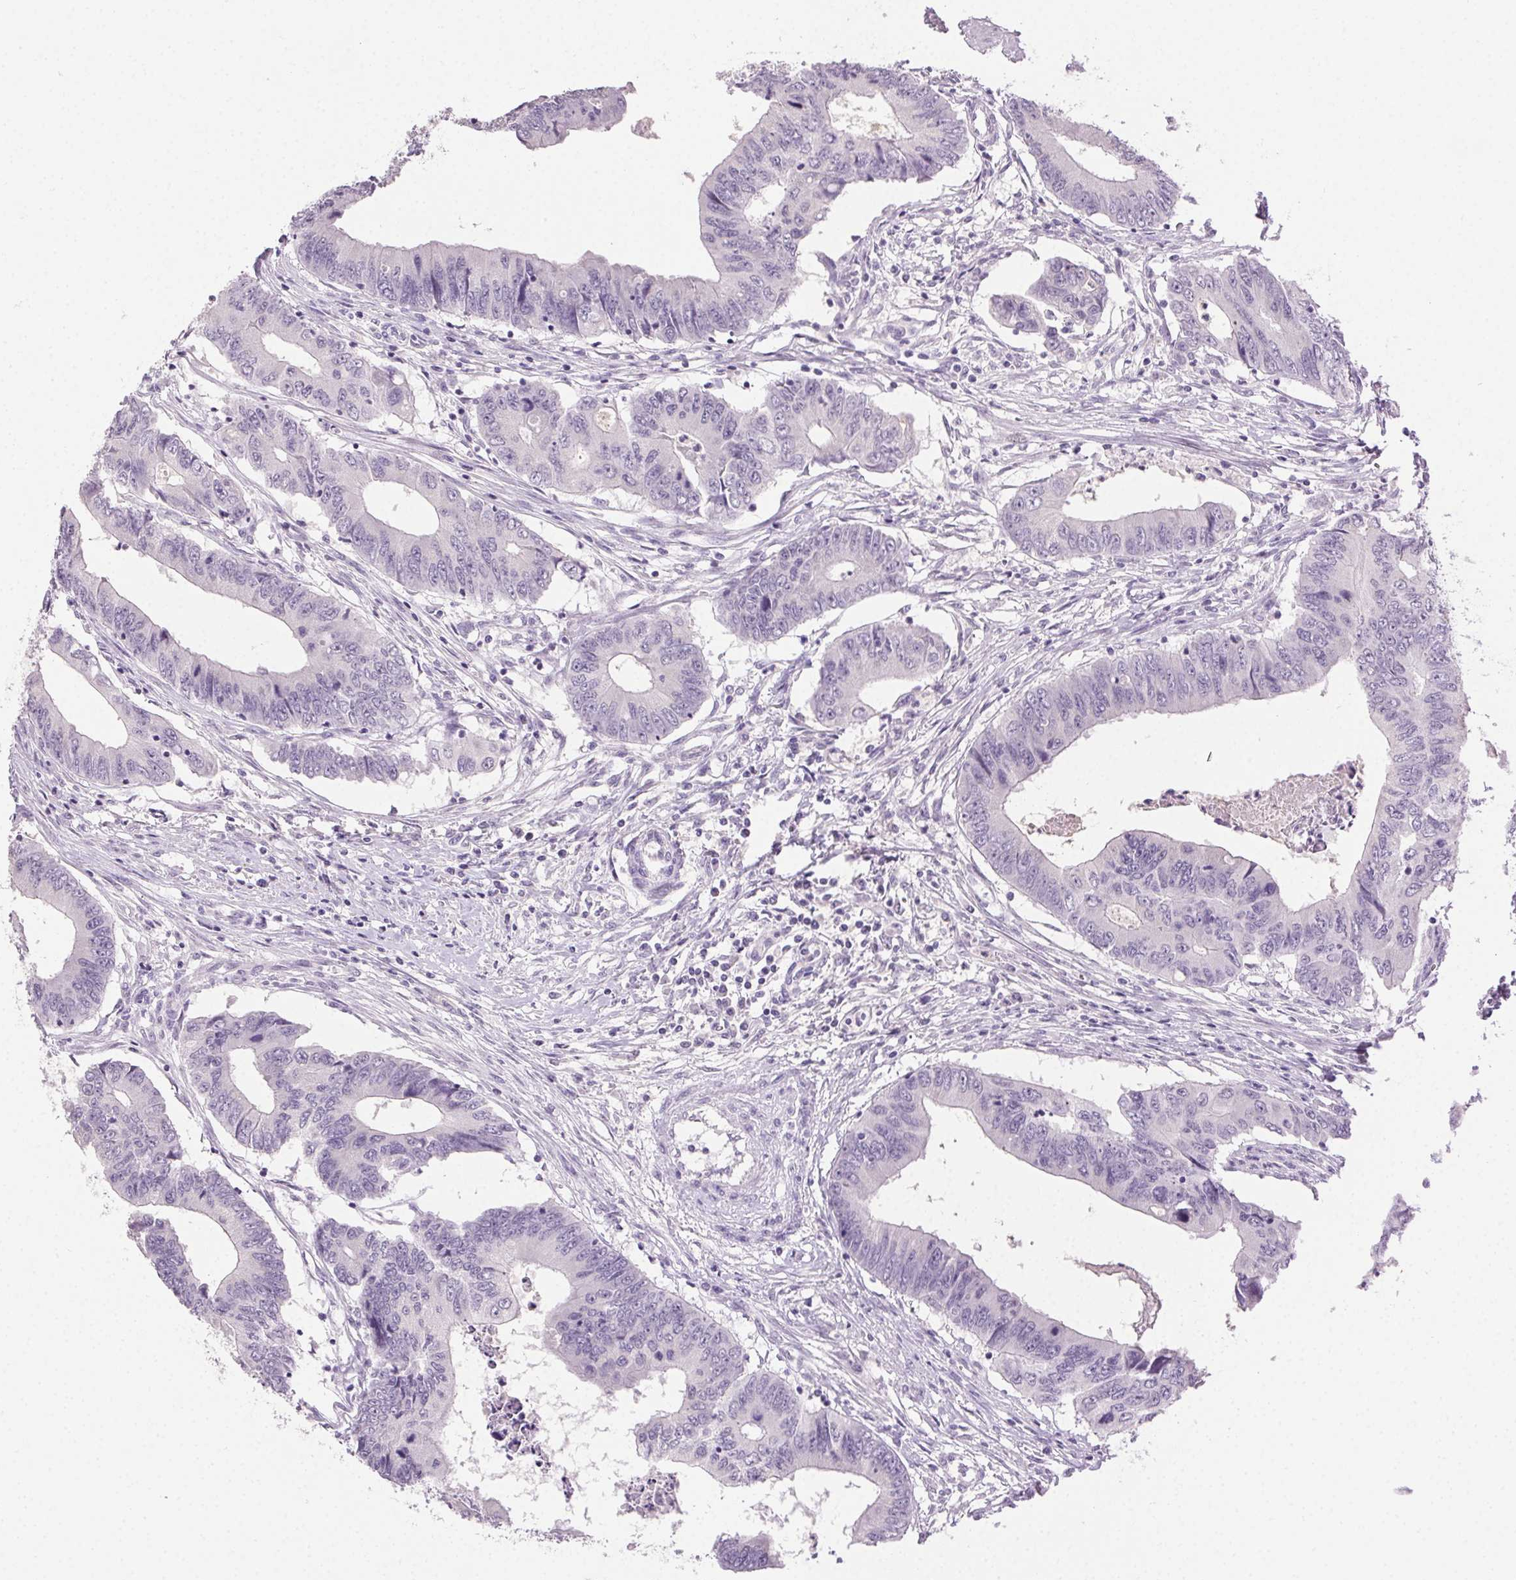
{"staining": {"intensity": "negative", "quantity": "none", "location": "none"}, "tissue": "colorectal cancer", "cell_type": "Tumor cells", "image_type": "cancer", "snomed": [{"axis": "morphology", "description": "Adenocarcinoma, NOS"}, {"axis": "topography", "description": "Colon"}], "caption": "This micrograph is of adenocarcinoma (colorectal) stained with immunohistochemistry (IHC) to label a protein in brown with the nuclei are counter-stained blue. There is no expression in tumor cells.", "gene": "CLDN10", "patient": {"sex": "male", "age": 53}}